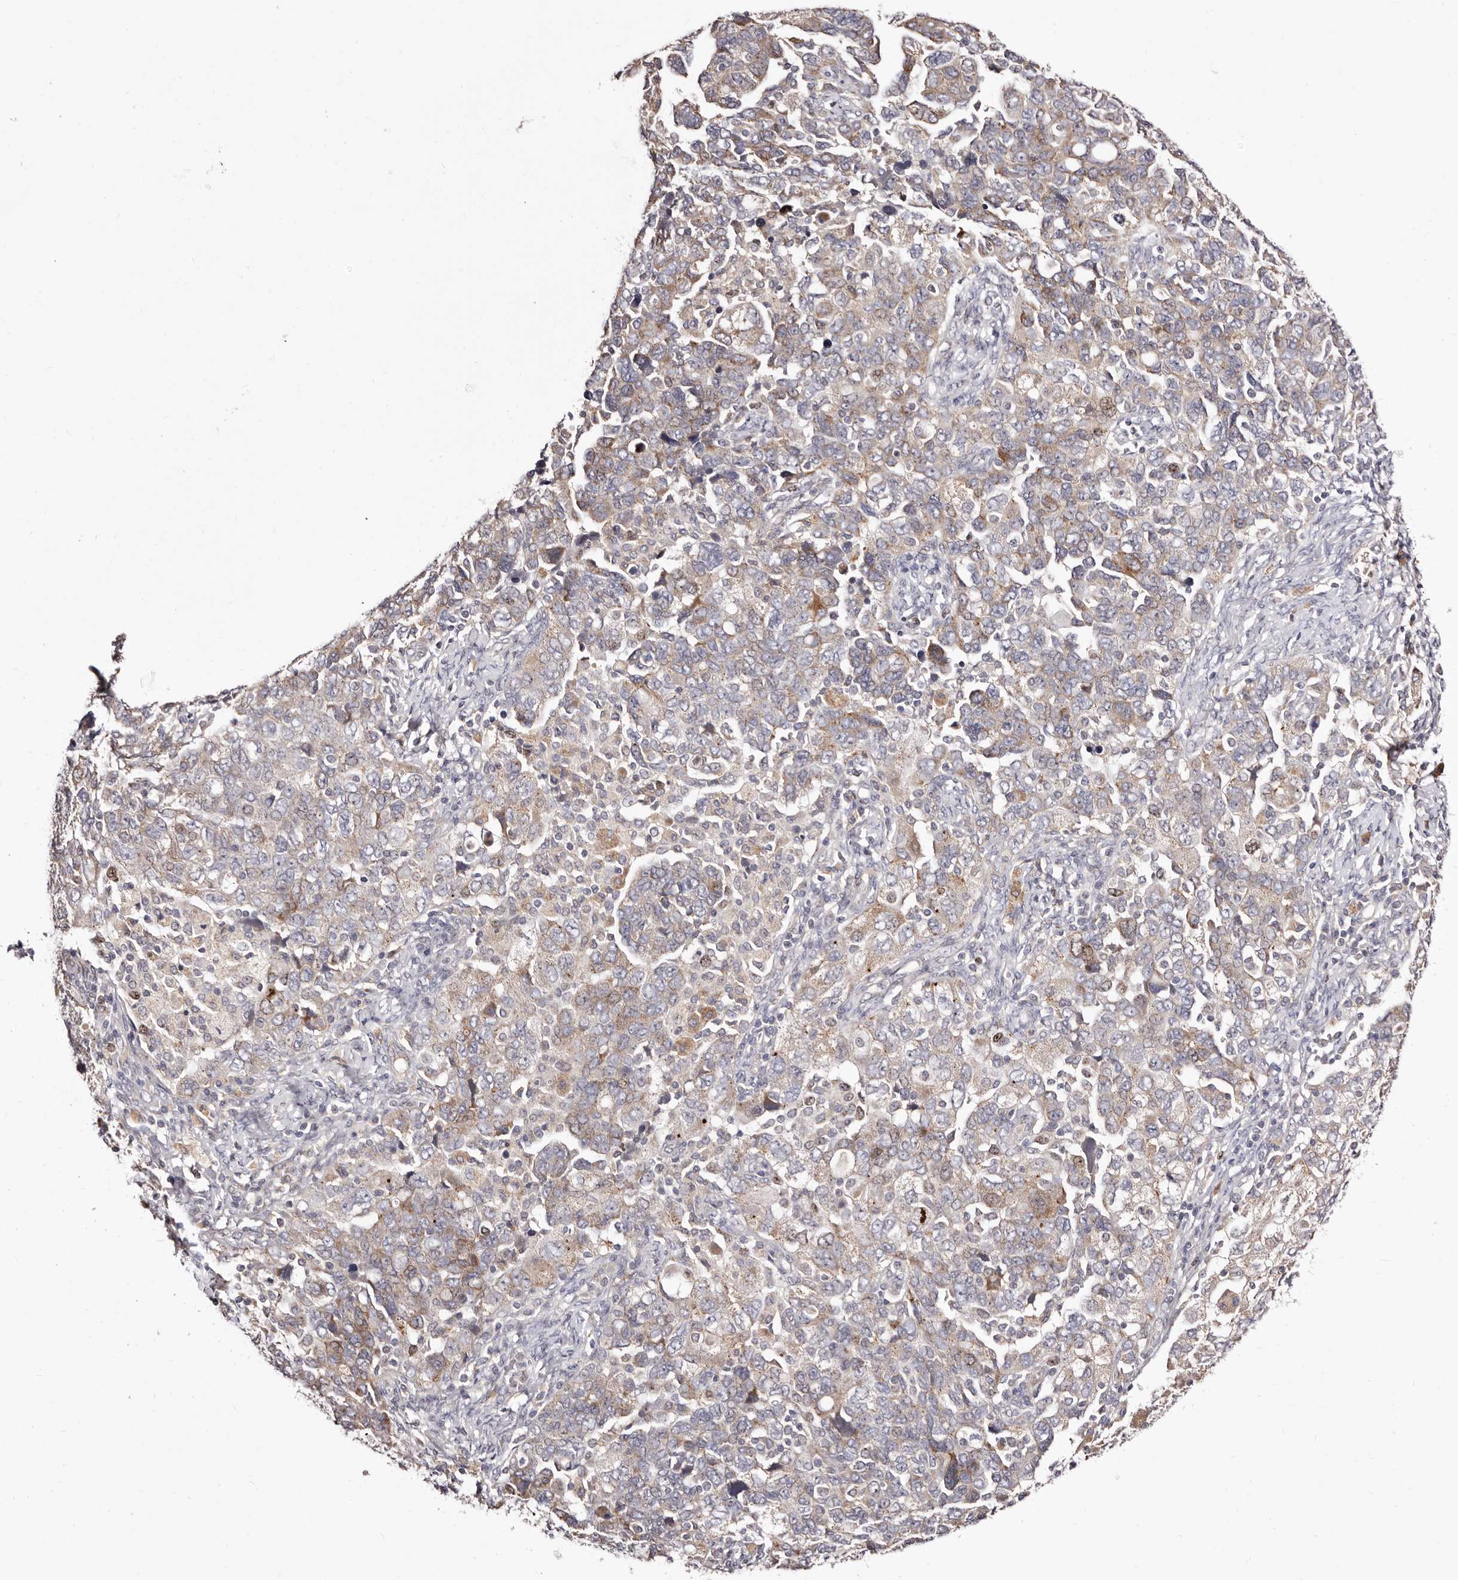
{"staining": {"intensity": "weak", "quantity": "25%-75%", "location": "cytoplasmic/membranous"}, "tissue": "ovarian cancer", "cell_type": "Tumor cells", "image_type": "cancer", "snomed": [{"axis": "morphology", "description": "Carcinoma, NOS"}, {"axis": "morphology", "description": "Cystadenocarcinoma, serous, NOS"}, {"axis": "topography", "description": "Ovary"}], "caption": "Immunohistochemical staining of ovarian cancer (serous cystadenocarcinoma) shows low levels of weak cytoplasmic/membranous protein expression in about 25%-75% of tumor cells.", "gene": "CDCA8", "patient": {"sex": "female", "age": 69}}